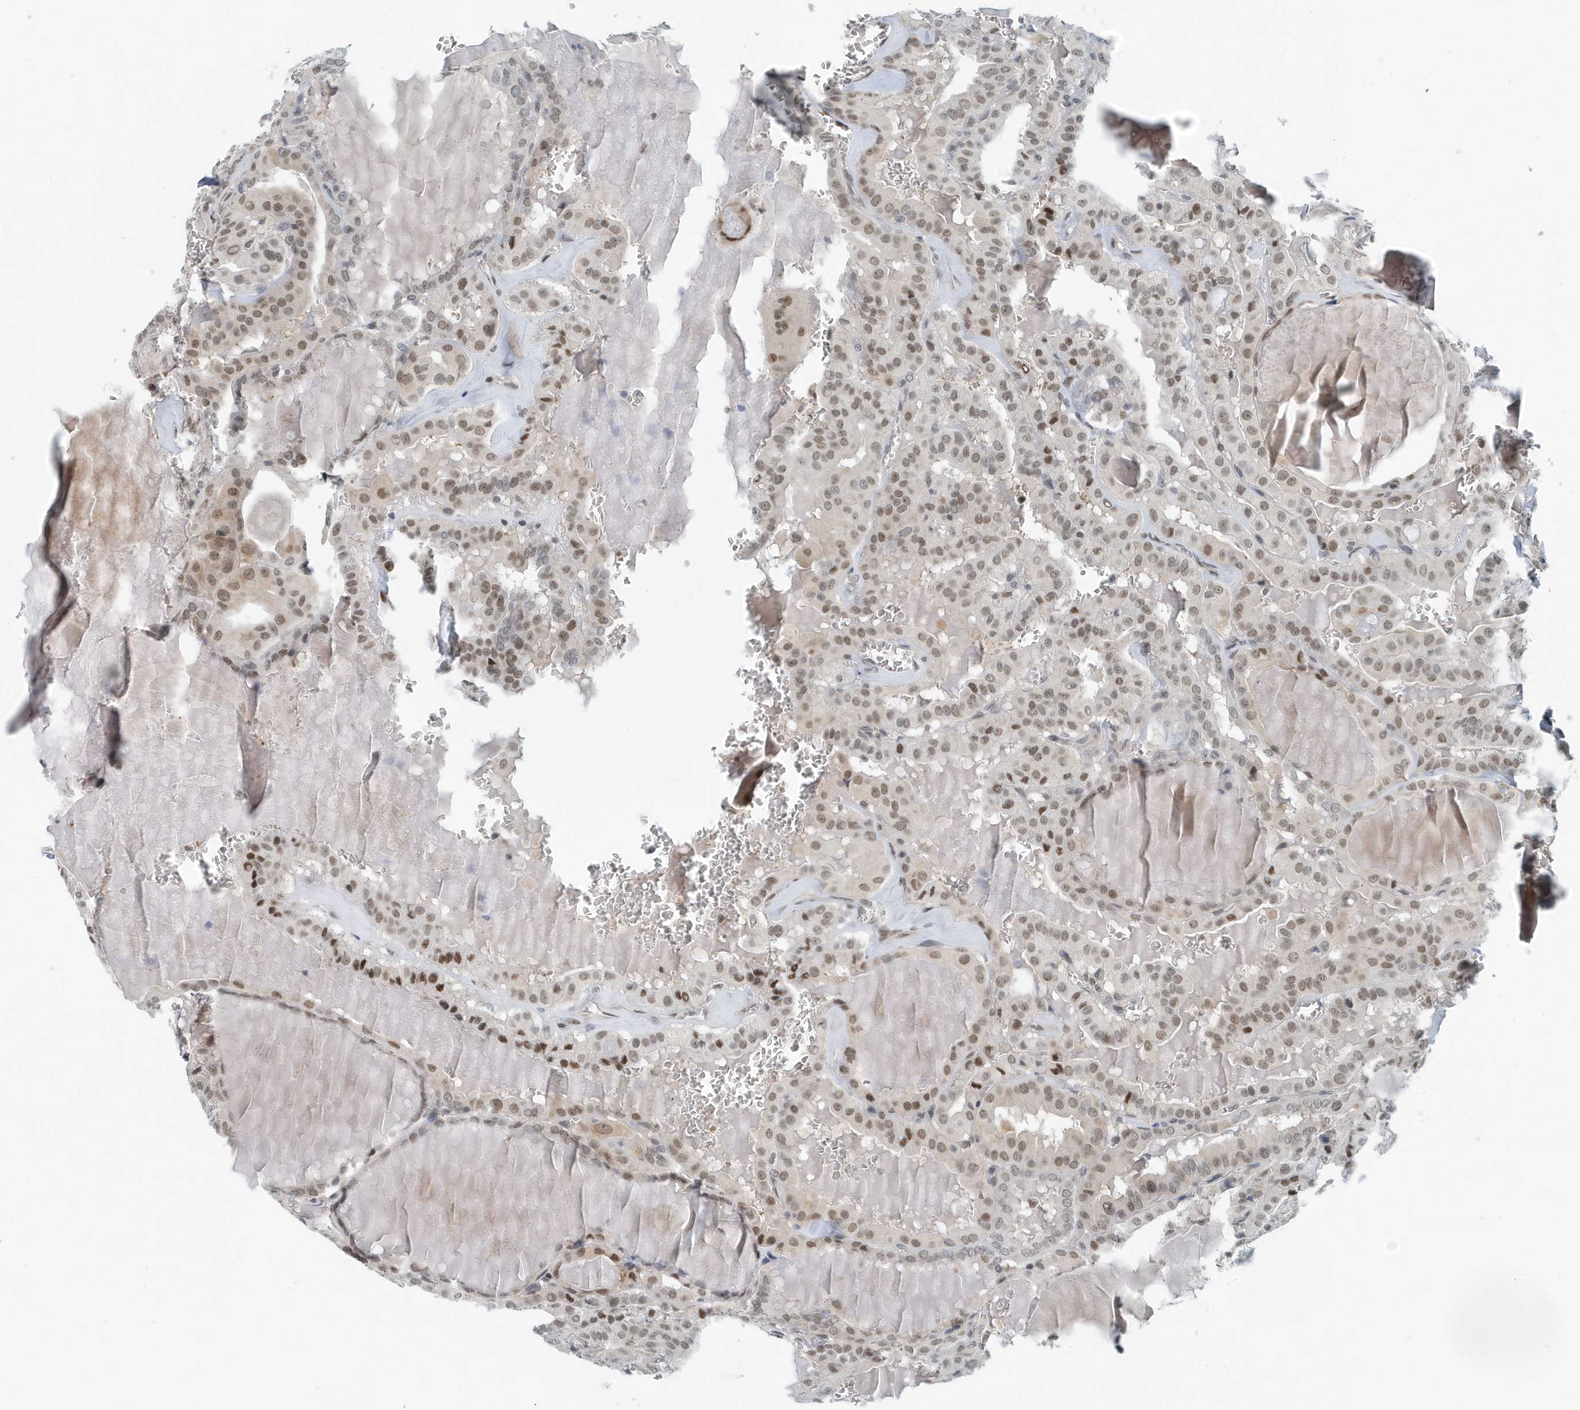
{"staining": {"intensity": "moderate", "quantity": ">75%", "location": "nuclear"}, "tissue": "thyroid cancer", "cell_type": "Tumor cells", "image_type": "cancer", "snomed": [{"axis": "morphology", "description": "Papillary adenocarcinoma, NOS"}, {"axis": "topography", "description": "Thyroid gland"}], "caption": "Immunohistochemistry (IHC) photomicrograph of neoplastic tissue: human papillary adenocarcinoma (thyroid) stained using IHC reveals medium levels of moderate protein expression localized specifically in the nuclear of tumor cells, appearing as a nuclear brown color.", "gene": "KIF15", "patient": {"sex": "male", "age": 52}}